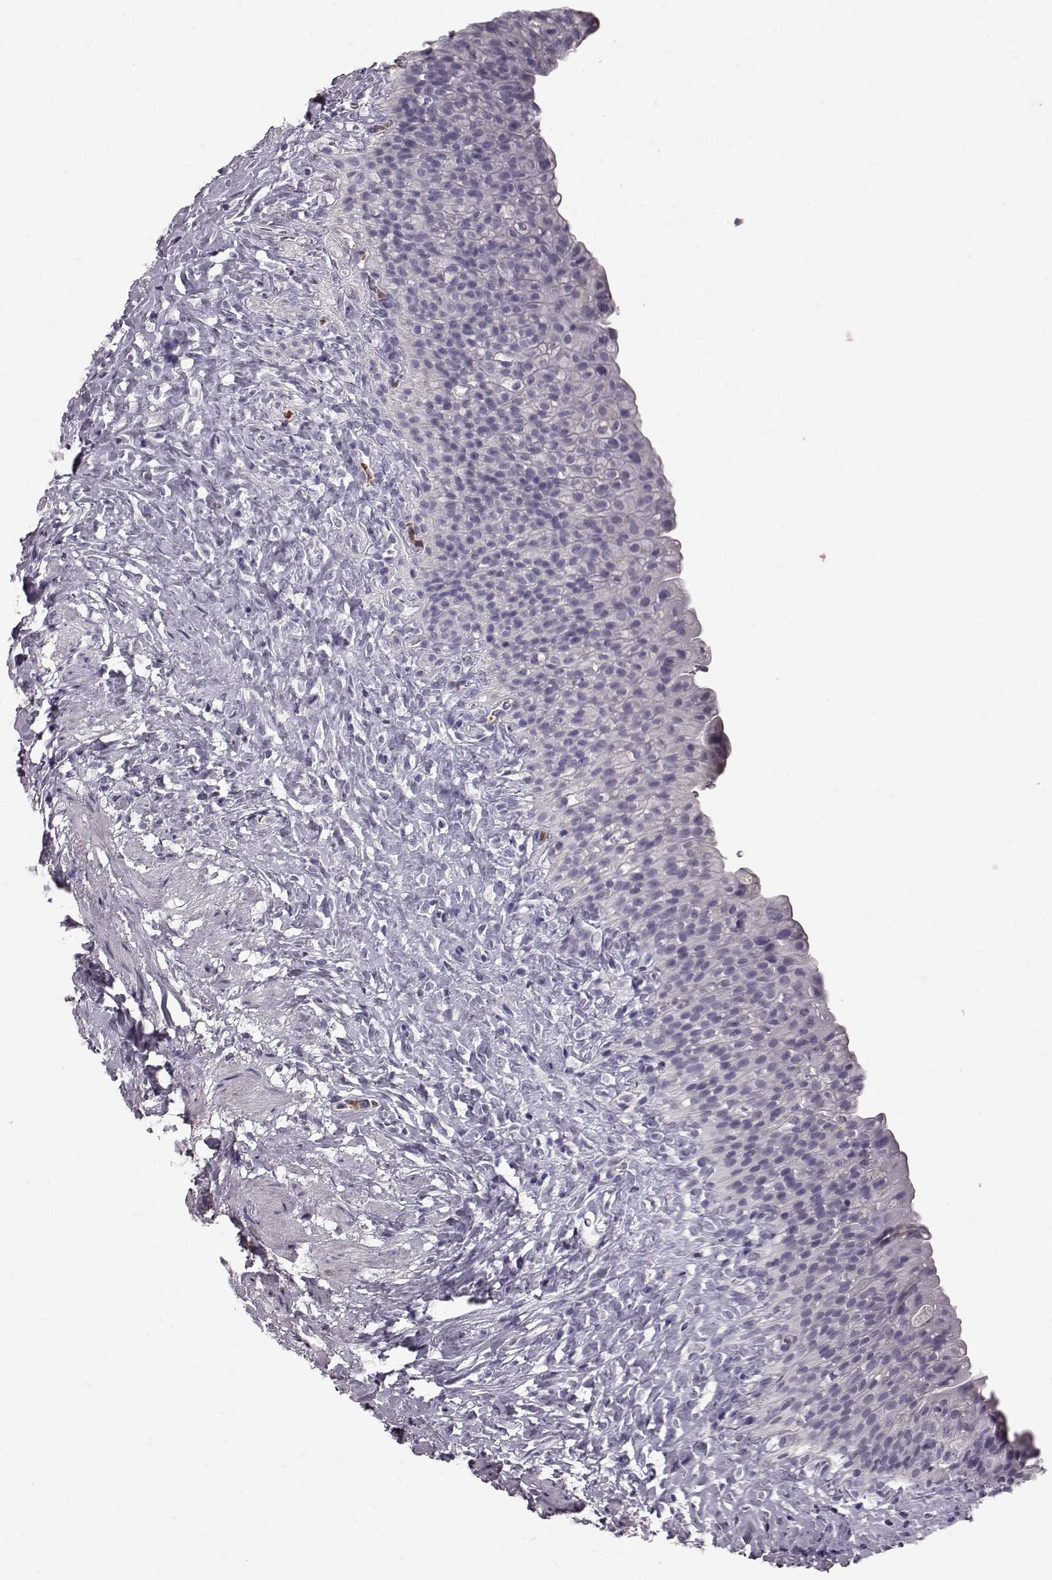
{"staining": {"intensity": "negative", "quantity": "none", "location": "none"}, "tissue": "urinary bladder", "cell_type": "Urothelial cells", "image_type": "normal", "snomed": [{"axis": "morphology", "description": "Normal tissue, NOS"}, {"axis": "topography", "description": "Urinary bladder"}], "caption": "Immunohistochemical staining of benign urinary bladder displays no significant positivity in urothelial cells. (DAB immunohistochemistry (IHC) with hematoxylin counter stain).", "gene": "FUT4", "patient": {"sex": "male", "age": 76}}